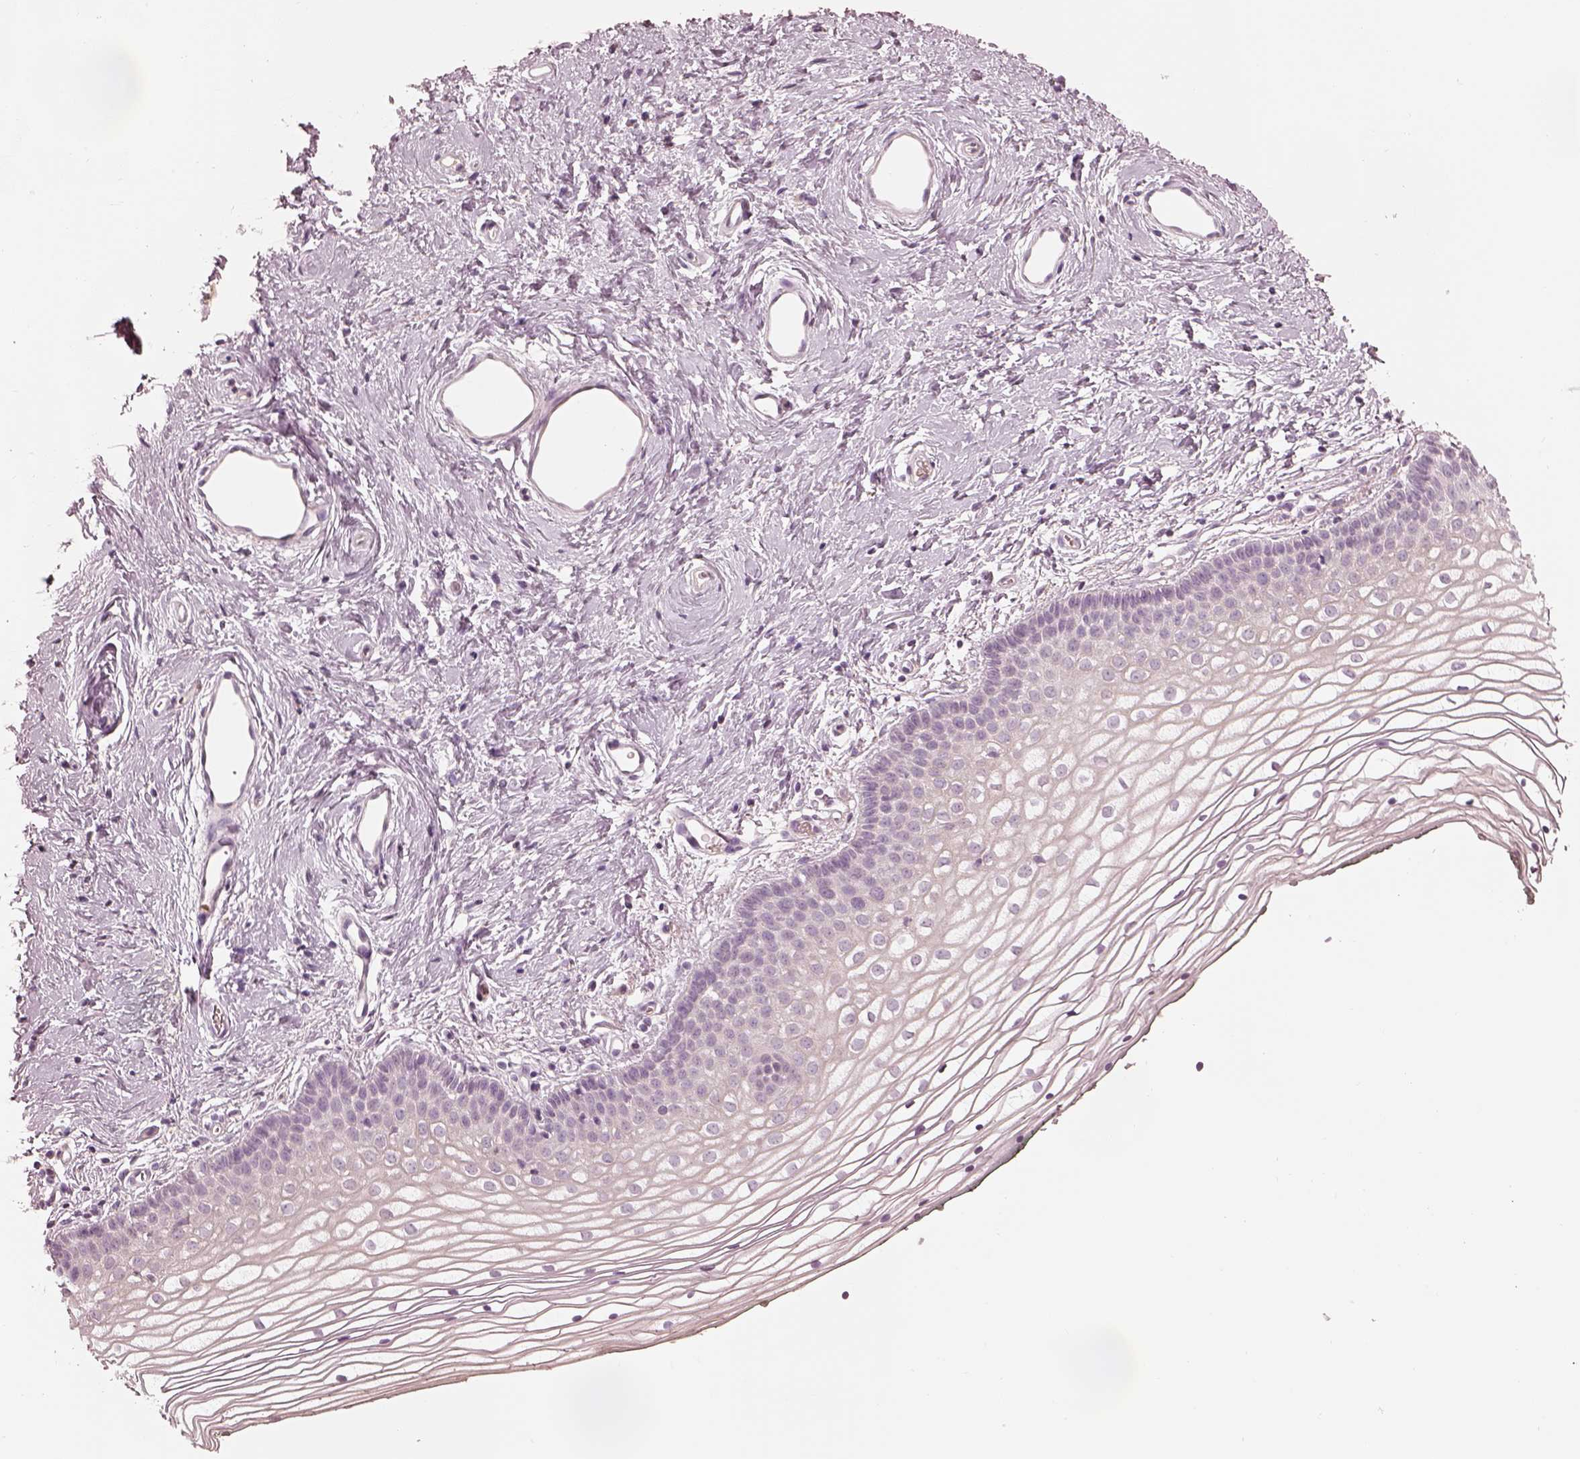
{"staining": {"intensity": "negative", "quantity": "none", "location": "none"}, "tissue": "vagina", "cell_type": "Squamous epithelial cells", "image_type": "normal", "snomed": [{"axis": "morphology", "description": "Normal tissue, NOS"}, {"axis": "topography", "description": "Vagina"}], "caption": "Squamous epithelial cells show no significant protein positivity in unremarkable vagina. (IHC, brightfield microscopy, high magnification).", "gene": "ANKLE1", "patient": {"sex": "female", "age": 36}}